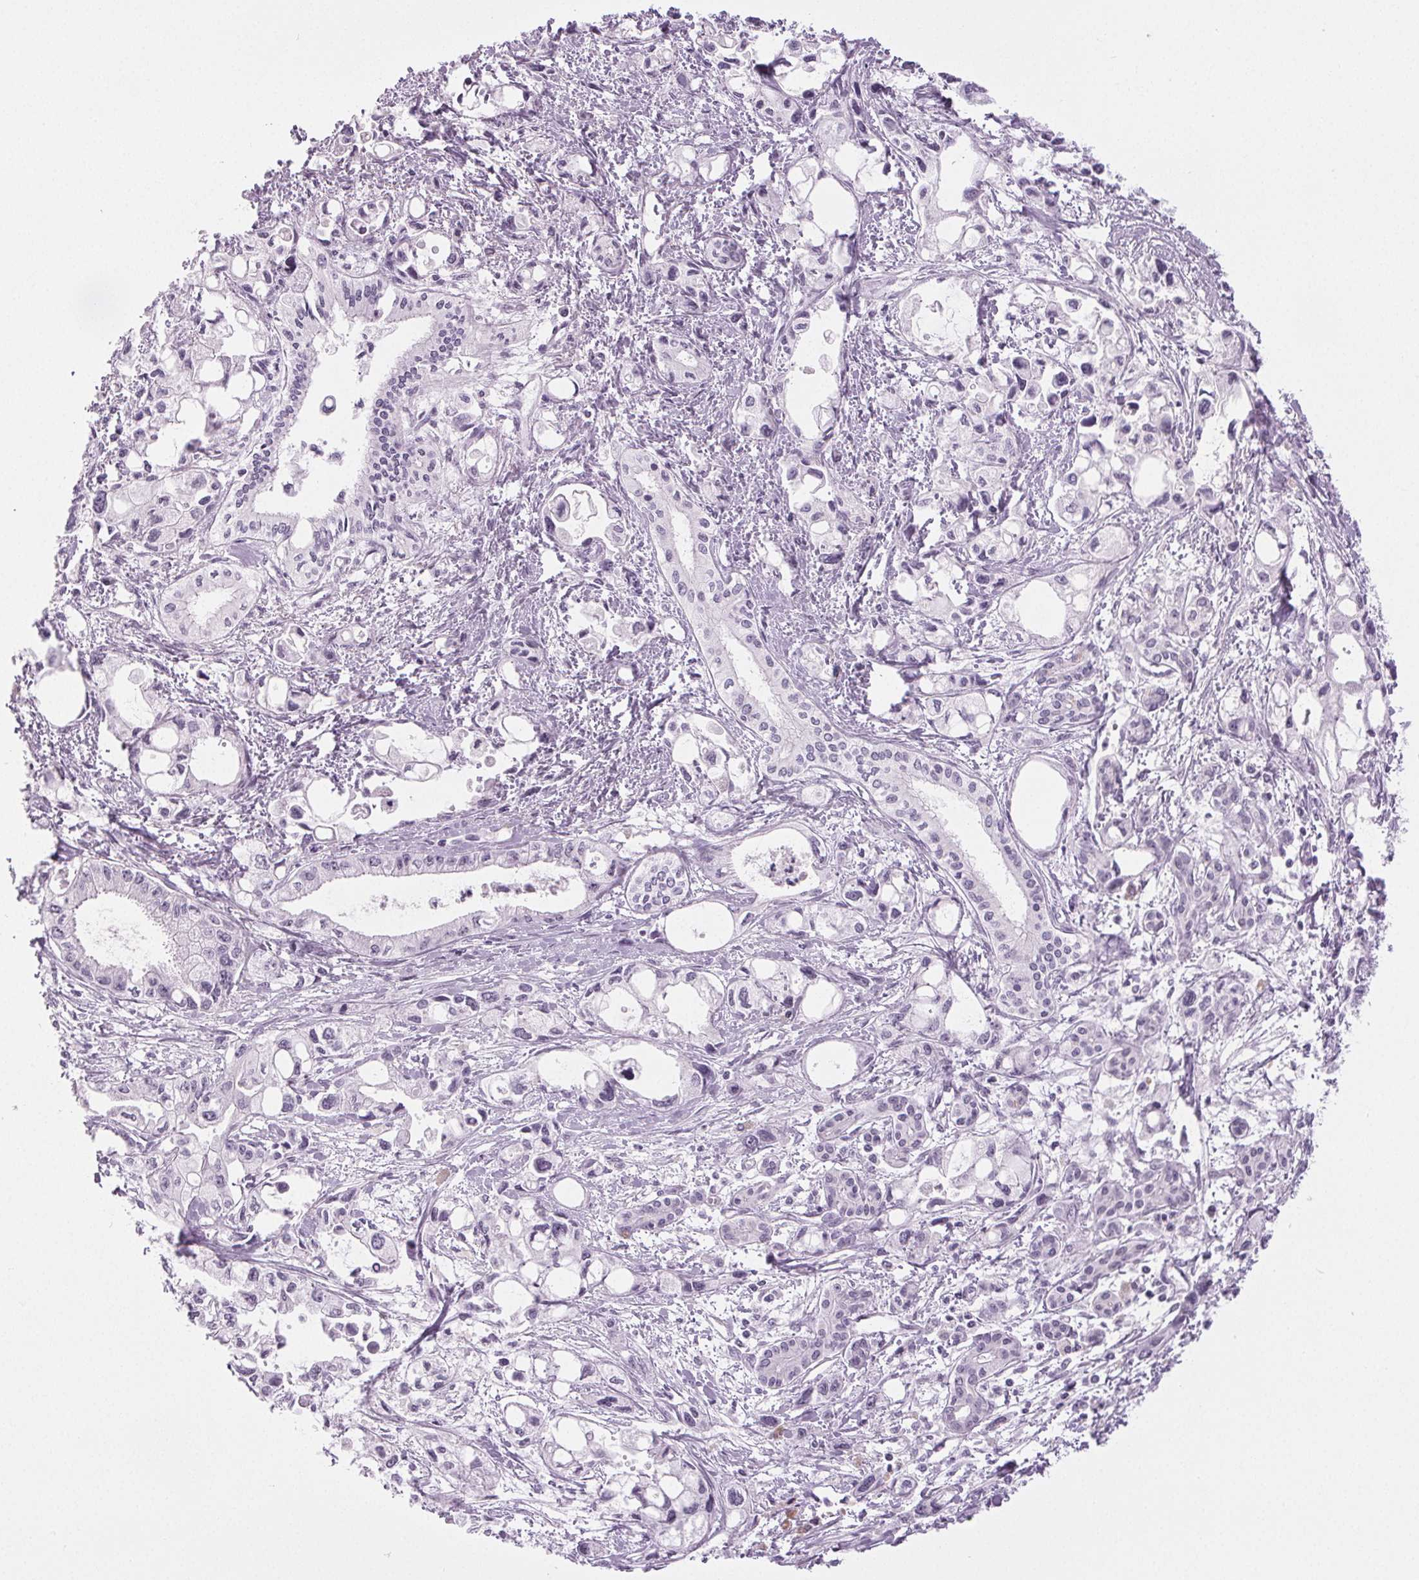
{"staining": {"intensity": "negative", "quantity": "none", "location": "none"}, "tissue": "pancreatic cancer", "cell_type": "Tumor cells", "image_type": "cancer", "snomed": [{"axis": "morphology", "description": "Adenocarcinoma, NOS"}, {"axis": "topography", "description": "Pancreas"}], "caption": "Tumor cells are negative for brown protein staining in adenocarcinoma (pancreatic). The staining is performed using DAB brown chromogen with nuclei counter-stained in using hematoxylin.", "gene": "IGF2BP1", "patient": {"sex": "female", "age": 61}}